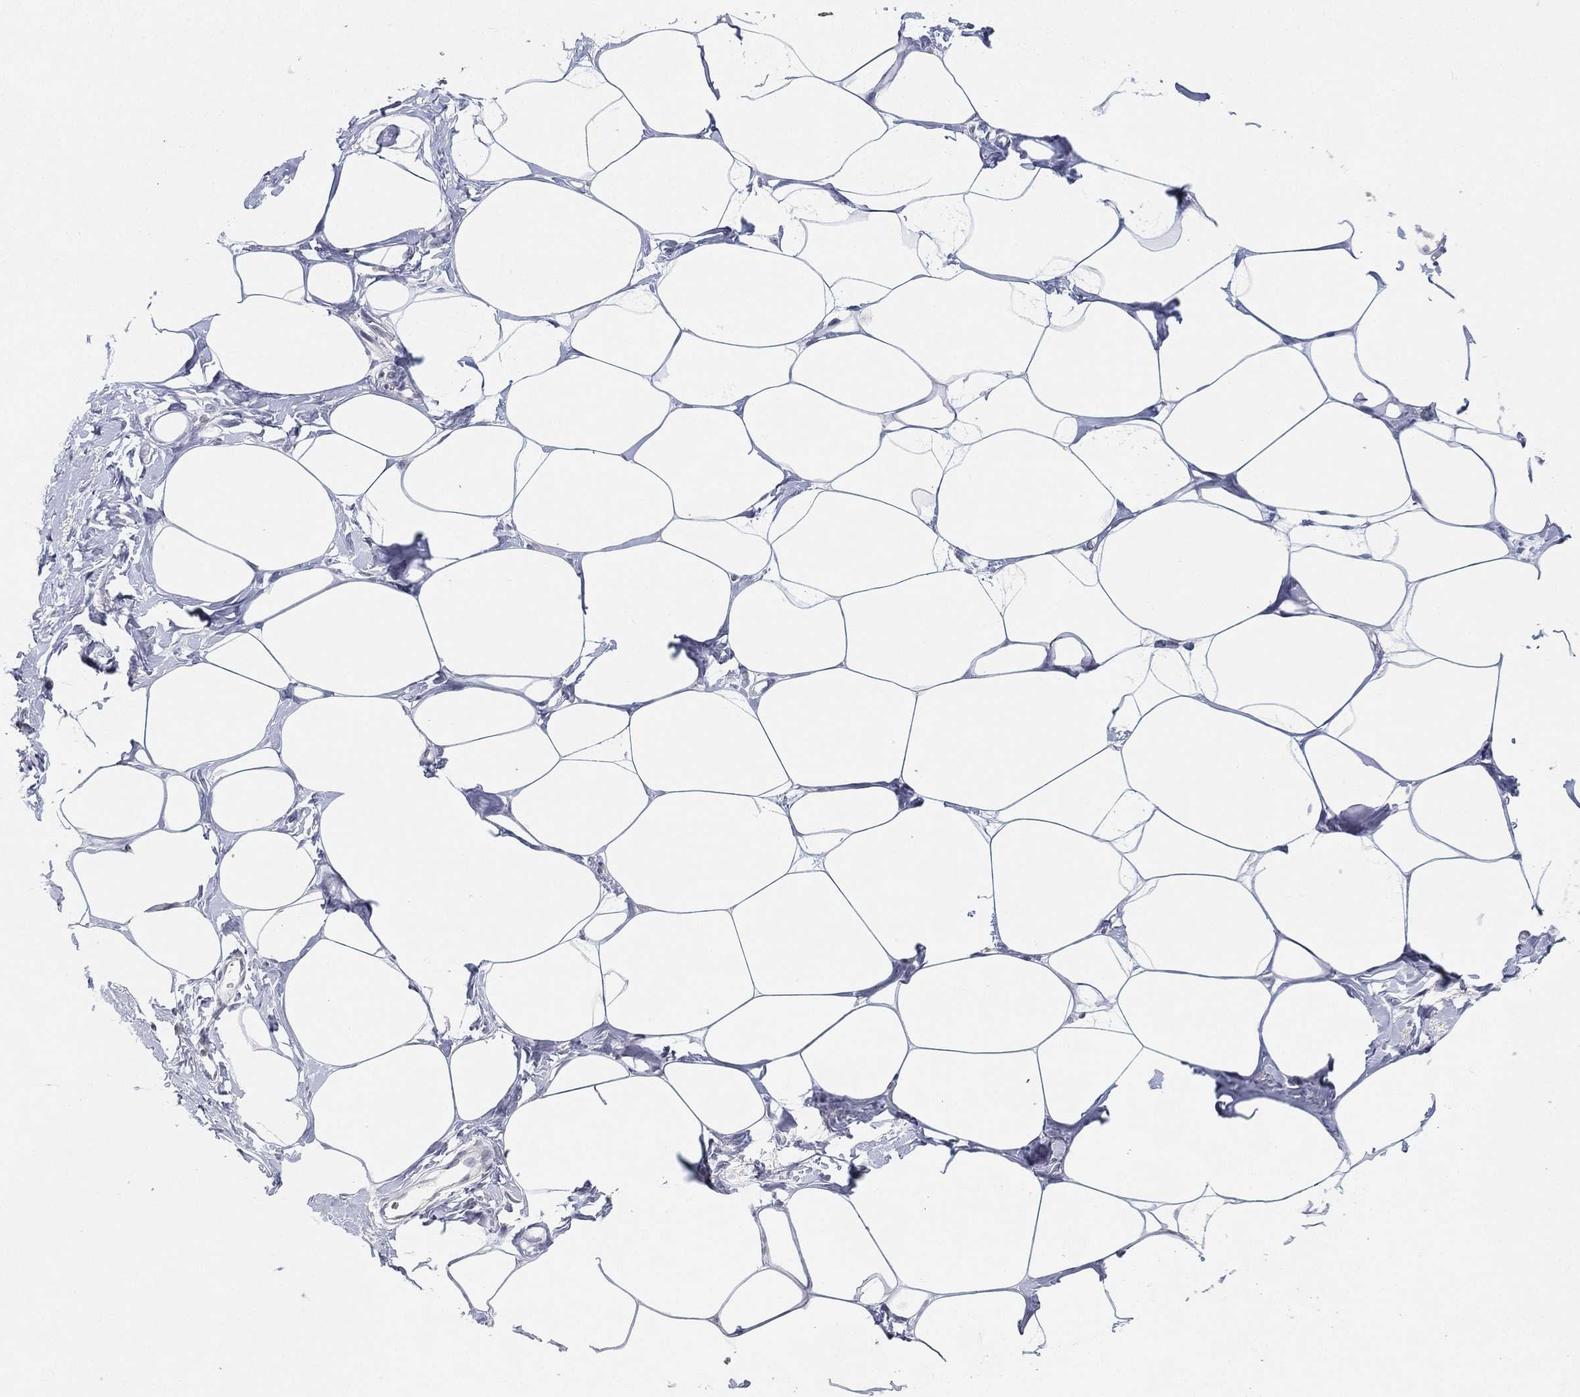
{"staining": {"intensity": "negative", "quantity": "none", "location": "none"}, "tissue": "breast", "cell_type": "Adipocytes", "image_type": "normal", "snomed": [{"axis": "morphology", "description": "Normal tissue, NOS"}, {"axis": "morphology", "description": "Lobular carcinoma, in situ"}, {"axis": "topography", "description": "Breast"}], "caption": "Immunohistochemistry image of normal human breast stained for a protein (brown), which reveals no staining in adipocytes. (Stains: DAB immunohistochemistry with hematoxylin counter stain, Microscopy: brightfield microscopy at high magnification).", "gene": "MS4A8", "patient": {"sex": "female", "age": 35}}